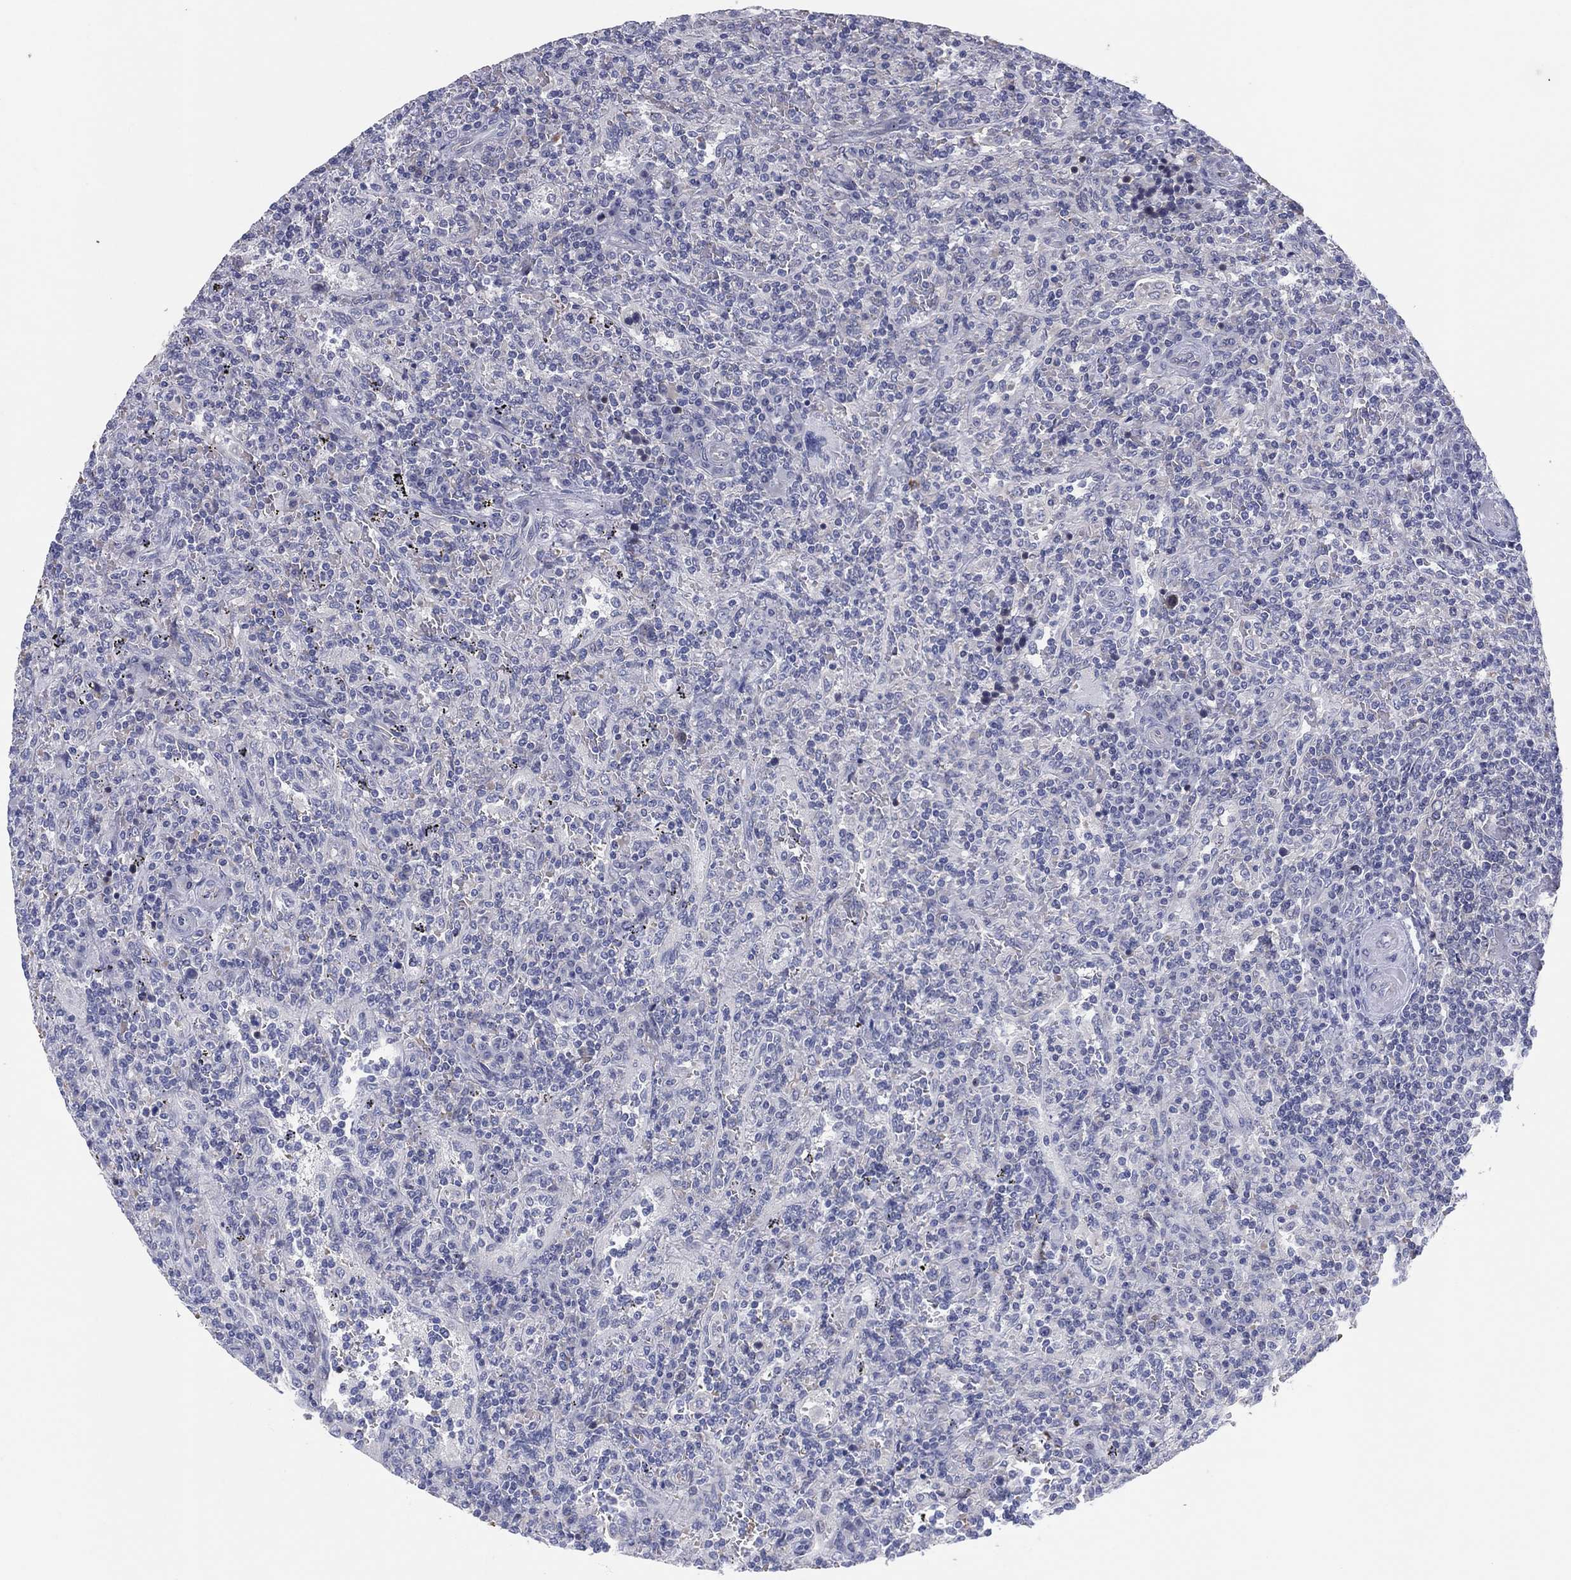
{"staining": {"intensity": "negative", "quantity": "none", "location": "none"}, "tissue": "lymphoma", "cell_type": "Tumor cells", "image_type": "cancer", "snomed": [{"axis": "morphology", "description": "Malignant lymphoma, non-Hodgkin's type, Low grade"}, {"axis": "topography", "description": "Spleen"}], "caption": "A micrograph of low-grade malignant lymphoma, non-Hodgkin's type stained for a protein reveals no brown staining in tumor cells. (Immunohistochemistry (ihc), brightfield microscopy, high magnification).", "gene": "HEATR4", "patient": {"sex": "male", "age": 62}}